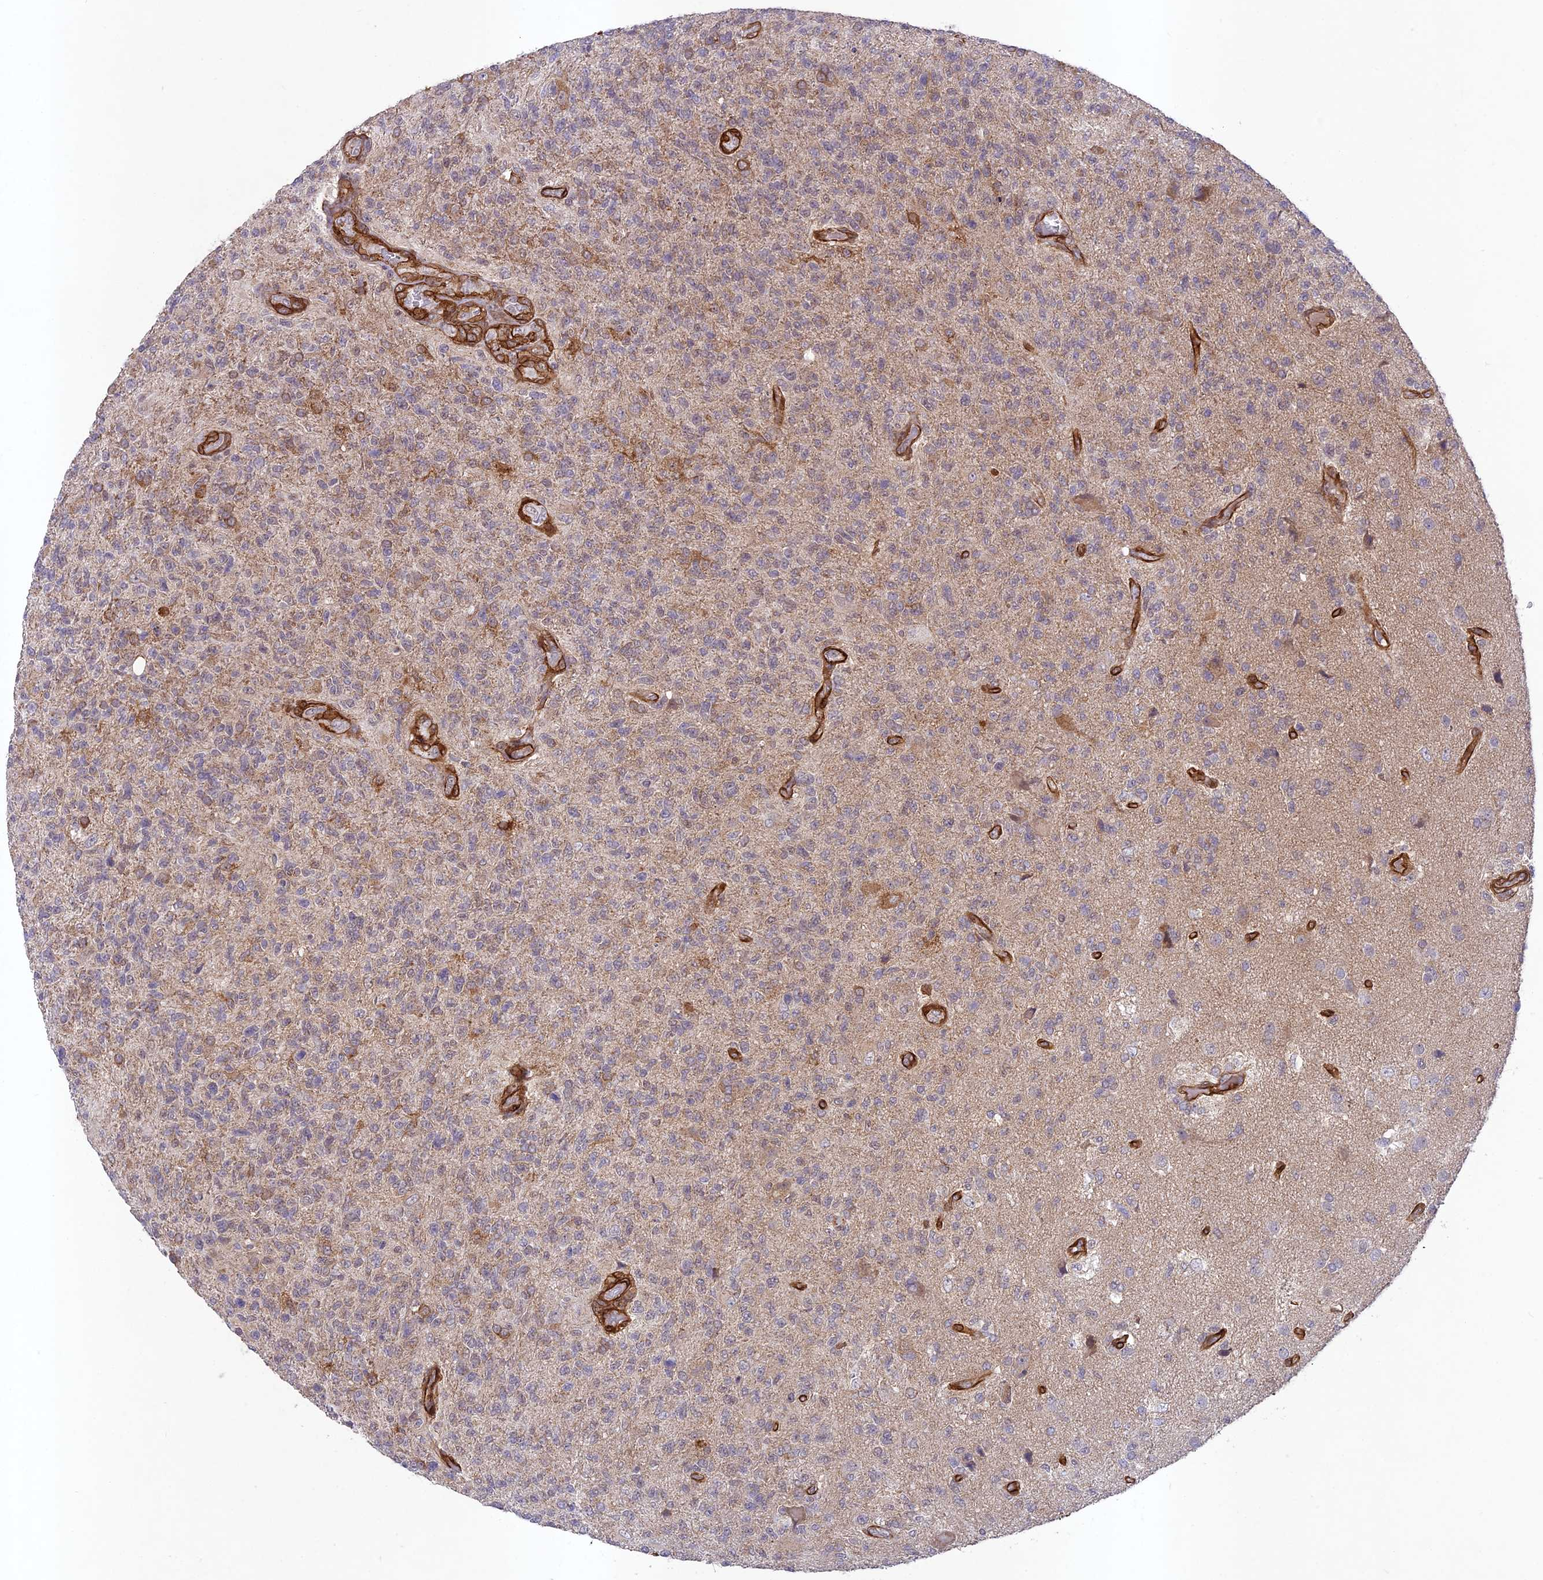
{"staining": {"intensity": "weak", "quantity": "<25%", "location": "cytoplasmic/membranous"}, "tissue": "glioma", "cell_type": "Tumor cells", "image_type": "cancer", "snomed": [{"axis": "morphology", "description": "Glioma, malignant, High grade"}, {"axis": "topography", "description": "Brain"}], "caption": "Histopathology image shows no protein expression in tumor cells of malignant glioma (high-grade) tissue.", "gene": "TNS1", "patient": {"sex": "male", "age": 56}}